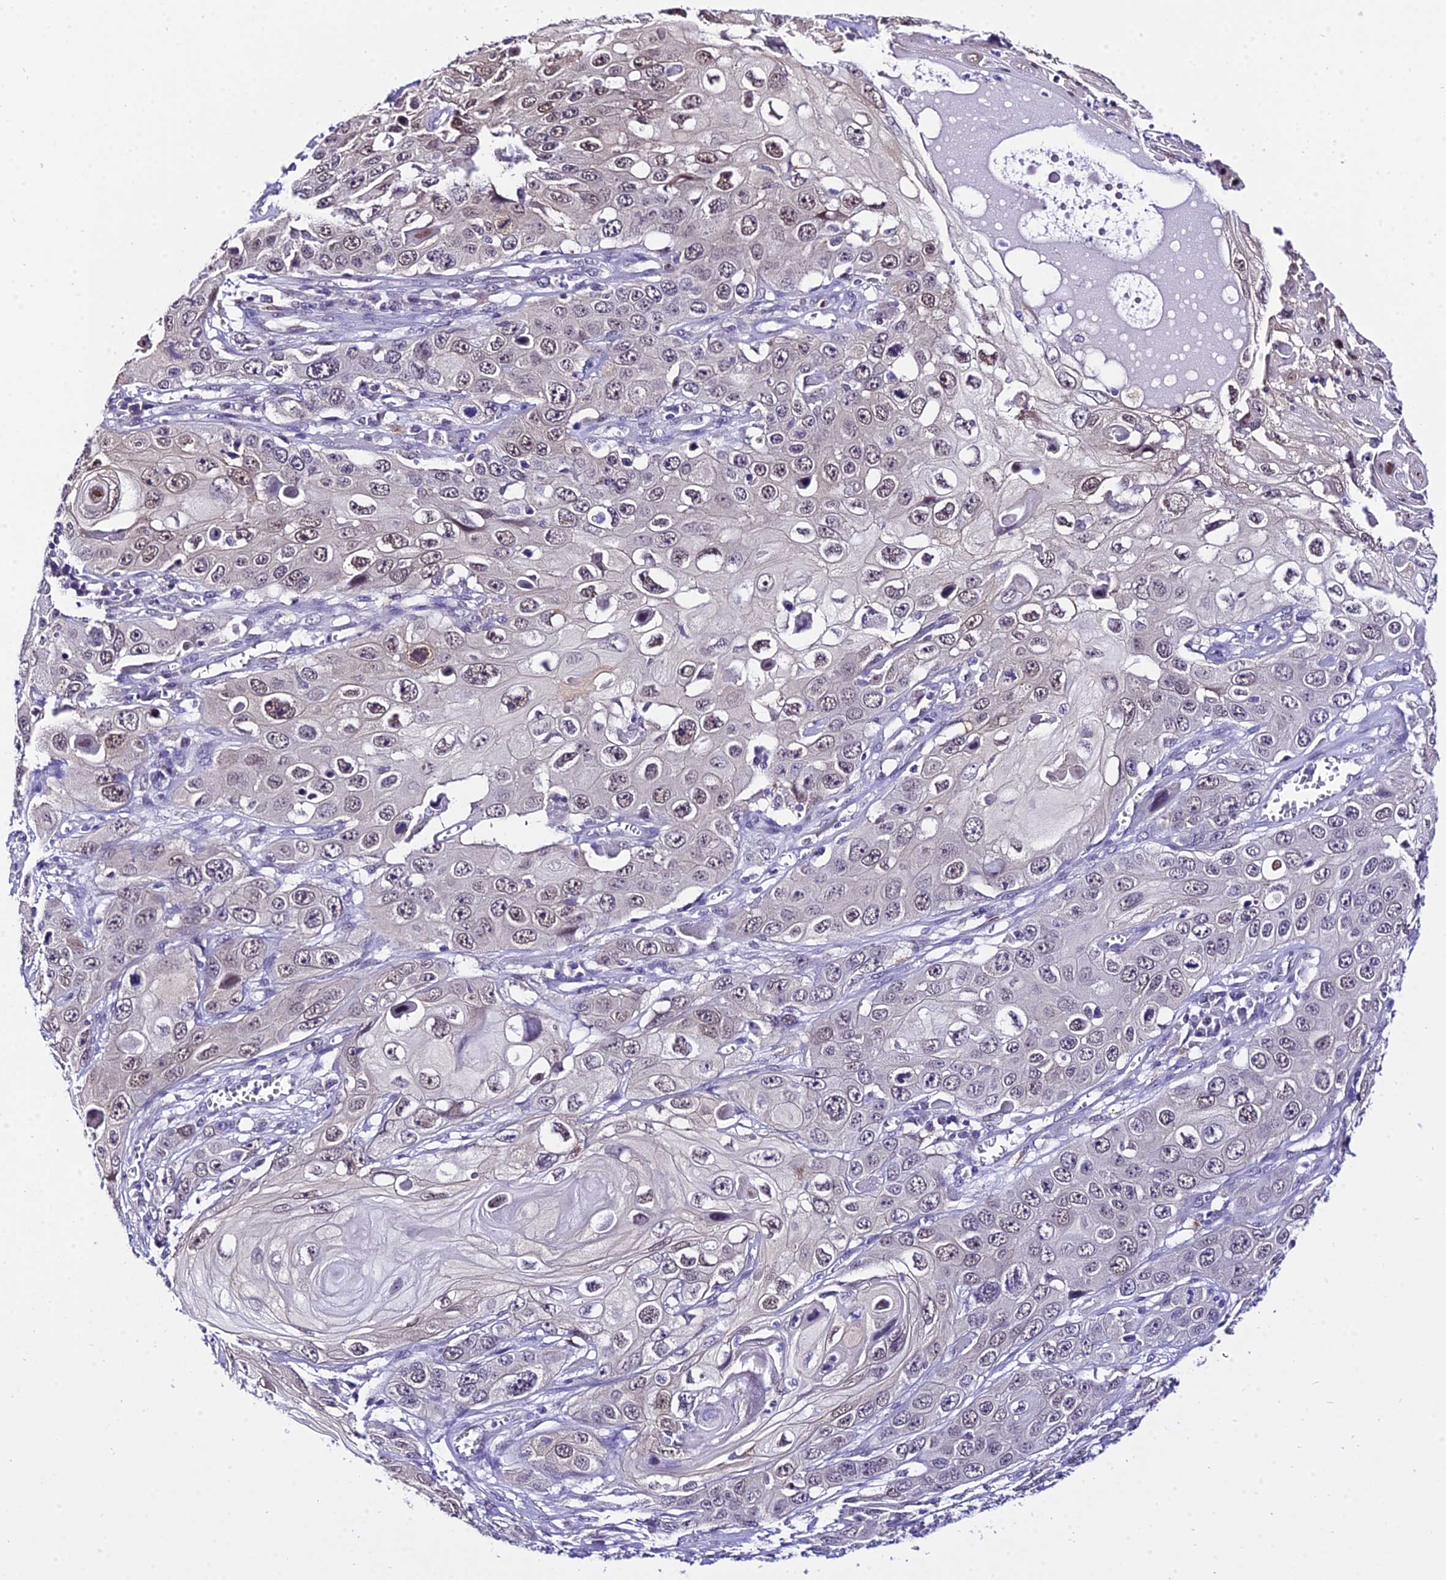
{"staining": {"intensity": "weak", "quantity": "<25%", "location": "nuclear"}, "tissue": "skin cancer", "cell_type": "Tumor cells", "image_type": "cancer", "snomed": [{"axis": "morphology", "description": "Squamous cell carcinoma, NOS"}, {"axis": "topography", "description": "Skin"}], "caption": "Tumor cells are negative for brown protein staining in skin cancer (squamous cell carcinoma). The staining was performed using DAB (3,3'-diaminobenzidine) to visualize the protein expression in brown, while the nuclei were stained in blue with hematoxylin (Magnification: 20x).", "gene": "POLR2I", "patient": {"sex": "male", "age": 55}}